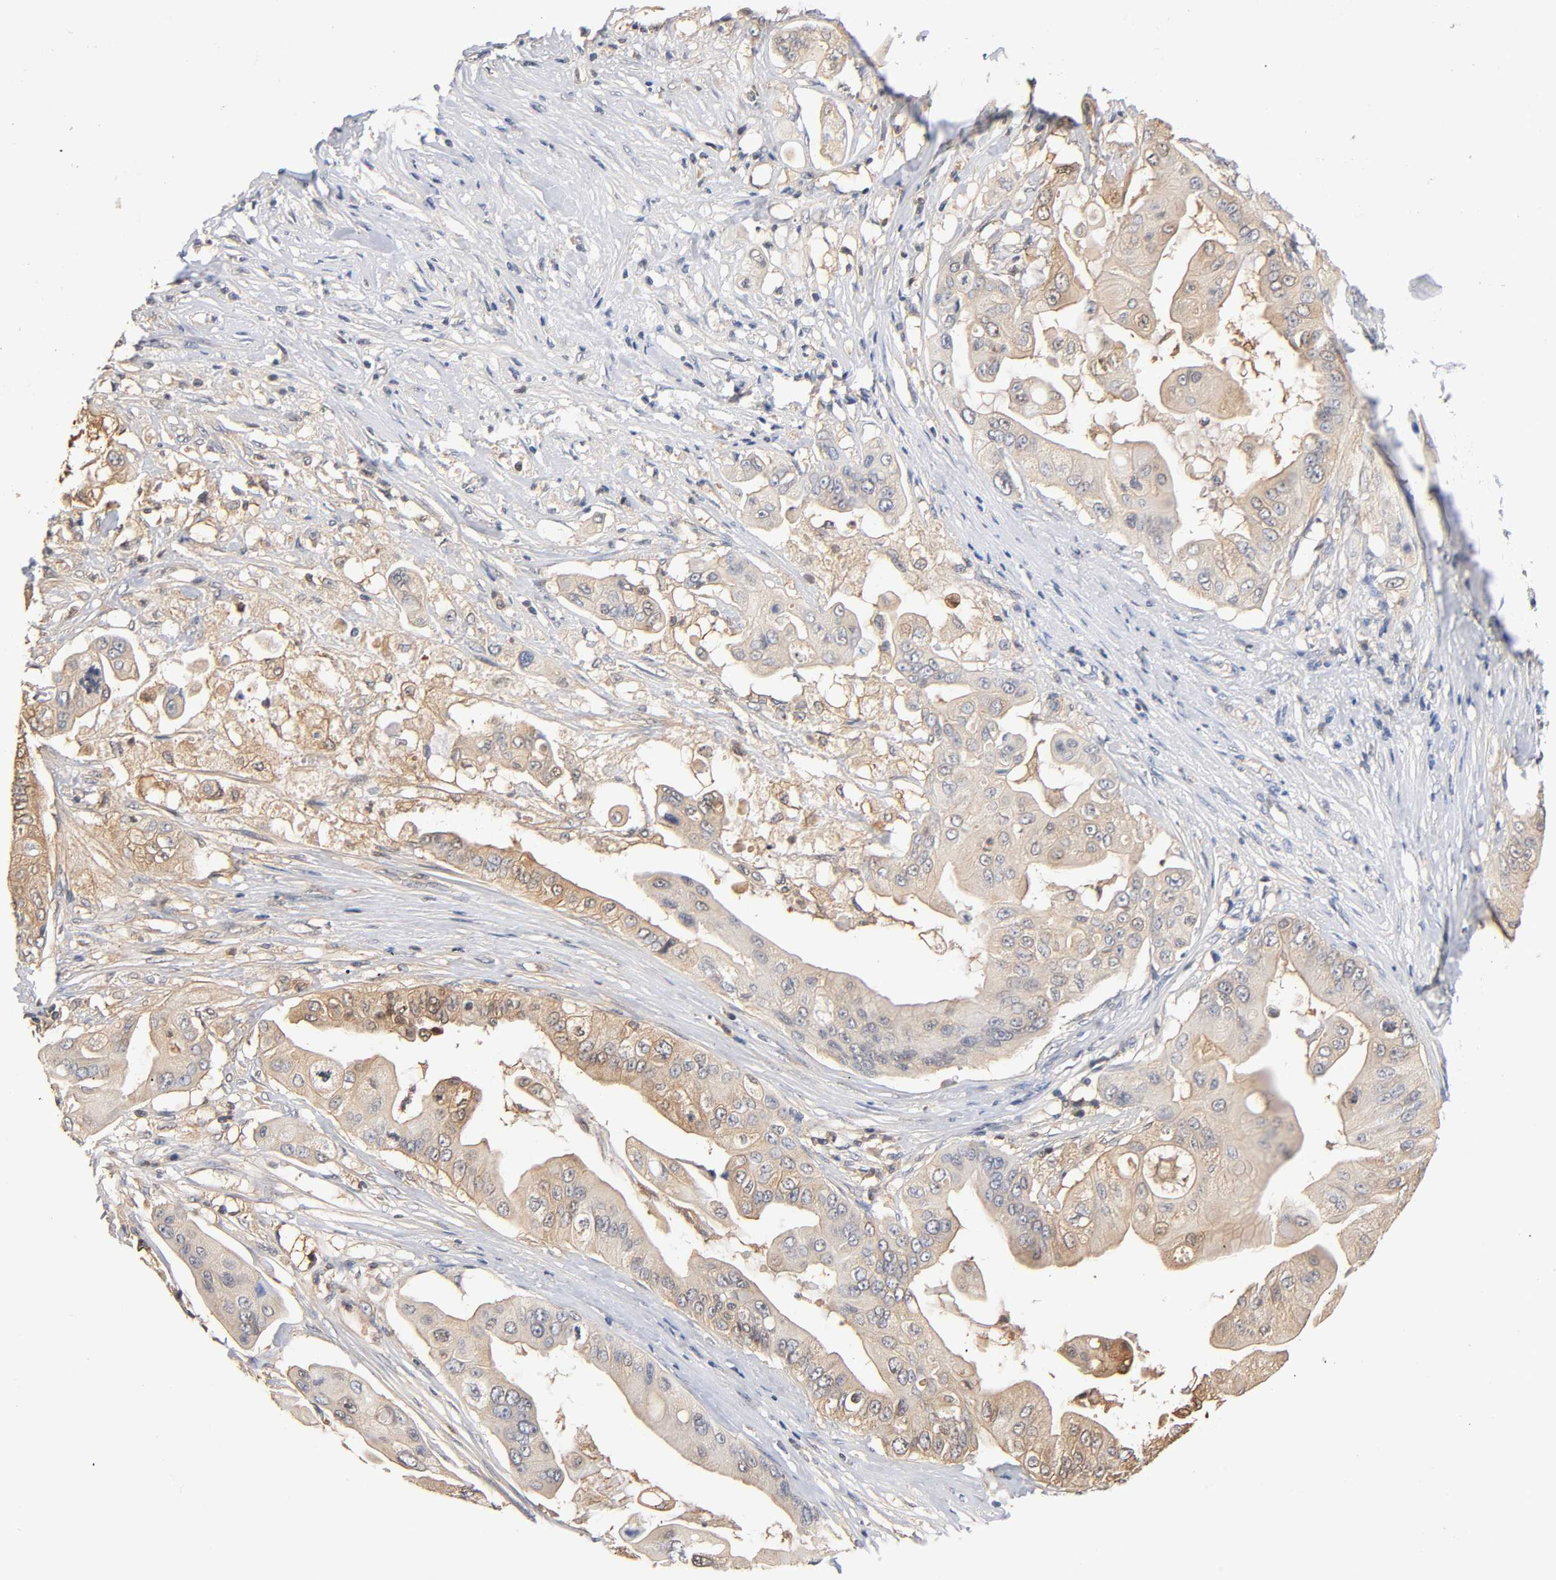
{"staining": {"intensity": "weak", "quantity": ">75%", "location": "cytoplasmic/membranous"}, "tissue": "pancreatic cancer", "cell_type": "Tumor cells", "image_type": "cancer", "snomed": [{"axis": "morphology", "description": "Adenocarcinoma, NOS"}, {"axis": "topography", "description": "Pancreas"}], "caption": "Pancreatic cancer (adenocarcinoma) was stained to show a protein in brown. There is low levels of weak cytoplasmic/membranous positivity in approximately >75% of tumor cells.", "gene": "ALDOA", "patient": {"sex": "female", "age": 75}}